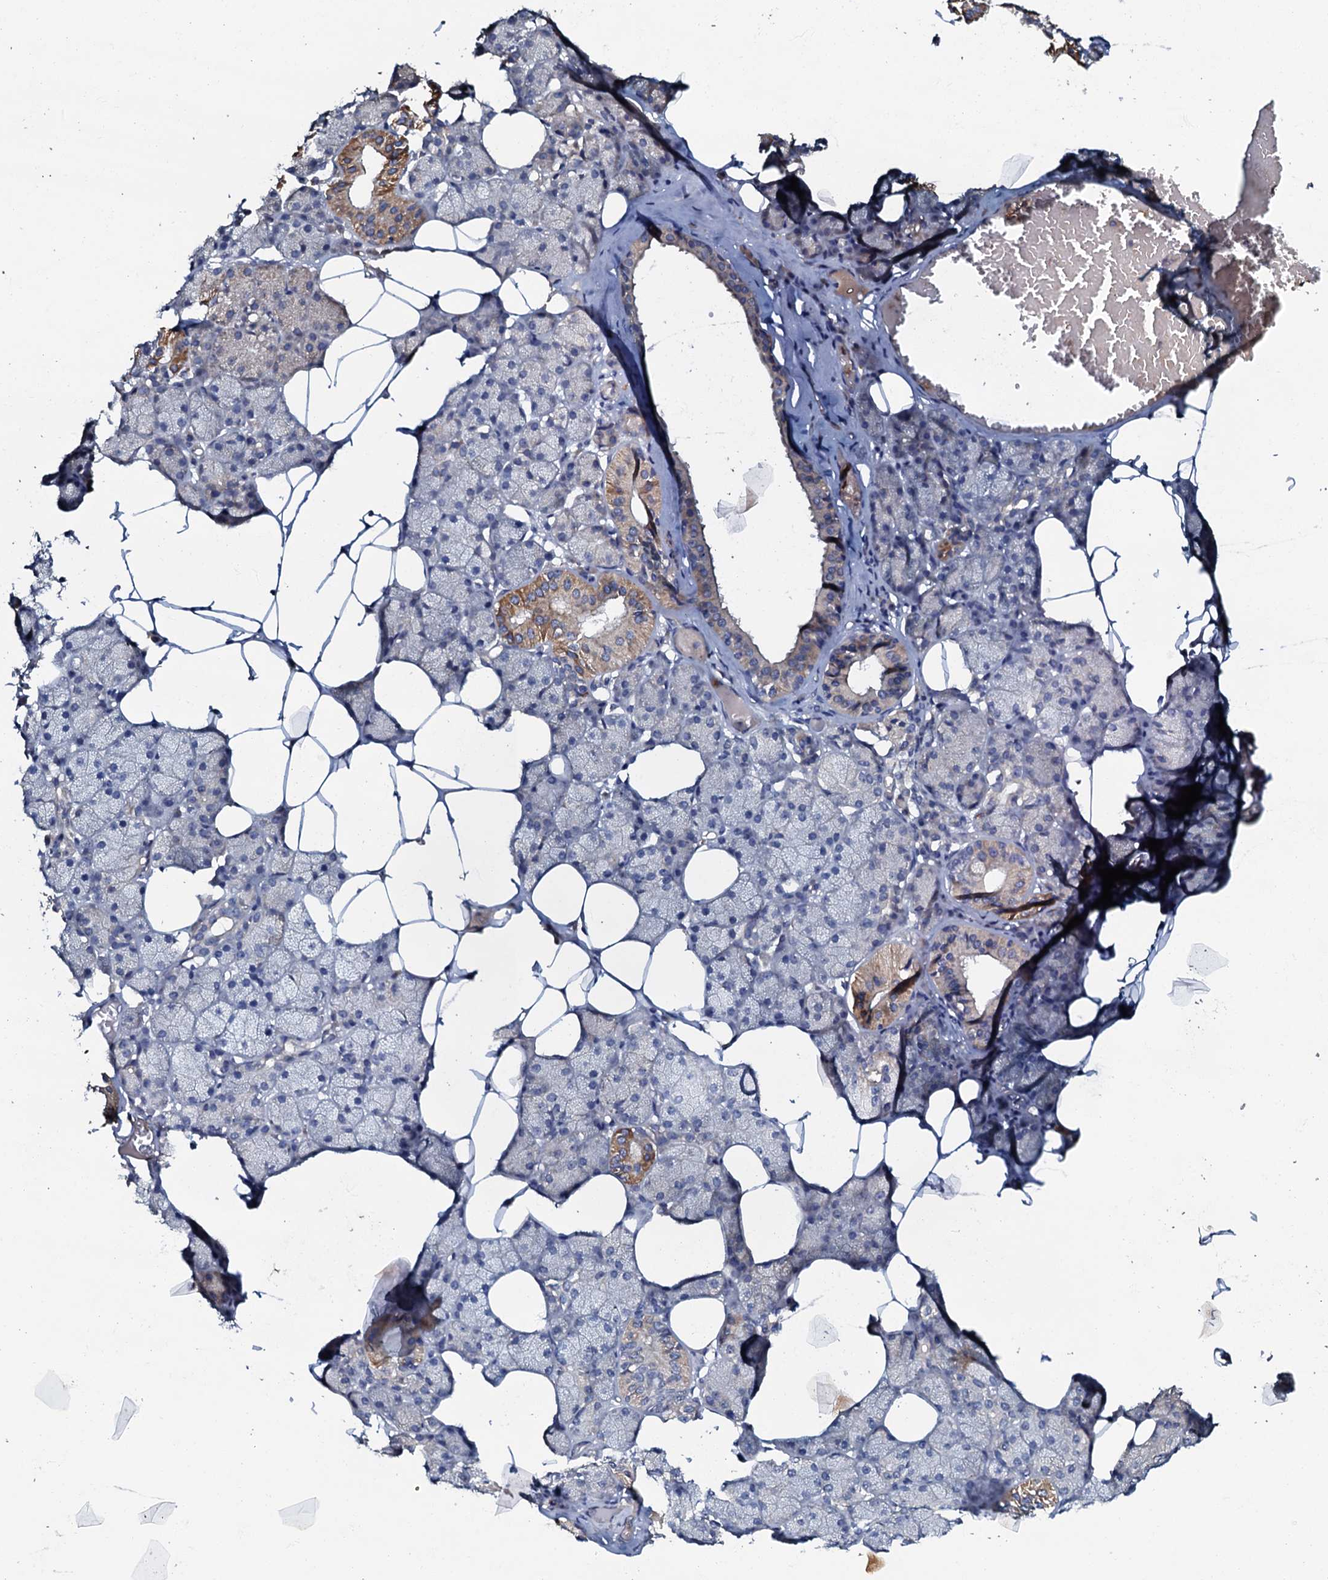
{"staining": {"intensity": "moderate", "quantity": "<25%", "location": "cytoplasmic/membranous"}, "tissue": "salivary gland", "cell_type": "Glandular cells", "image_type": "normal", "snomed": [{"axis": "morphology", "description": "Normal tissue, NOS"}, {"axis": "topography", "description": "Salivary gland"}], "caption": "Immunohistochemistry staining of normal salivary gland, which reveals low levels of moderate cytoplasmic/membranous positivity in about <25% of glandular cells indicating moderate cytoplasmic/membranous protein positivity. The staining was performed using DAB (3,3'-diaminobenzidine) (brown) for protein detection and nuclei were counterstained in hematoxylin (blue).", "gene": "CPNE2", "patient": {"sex": "female", "age": 33}}